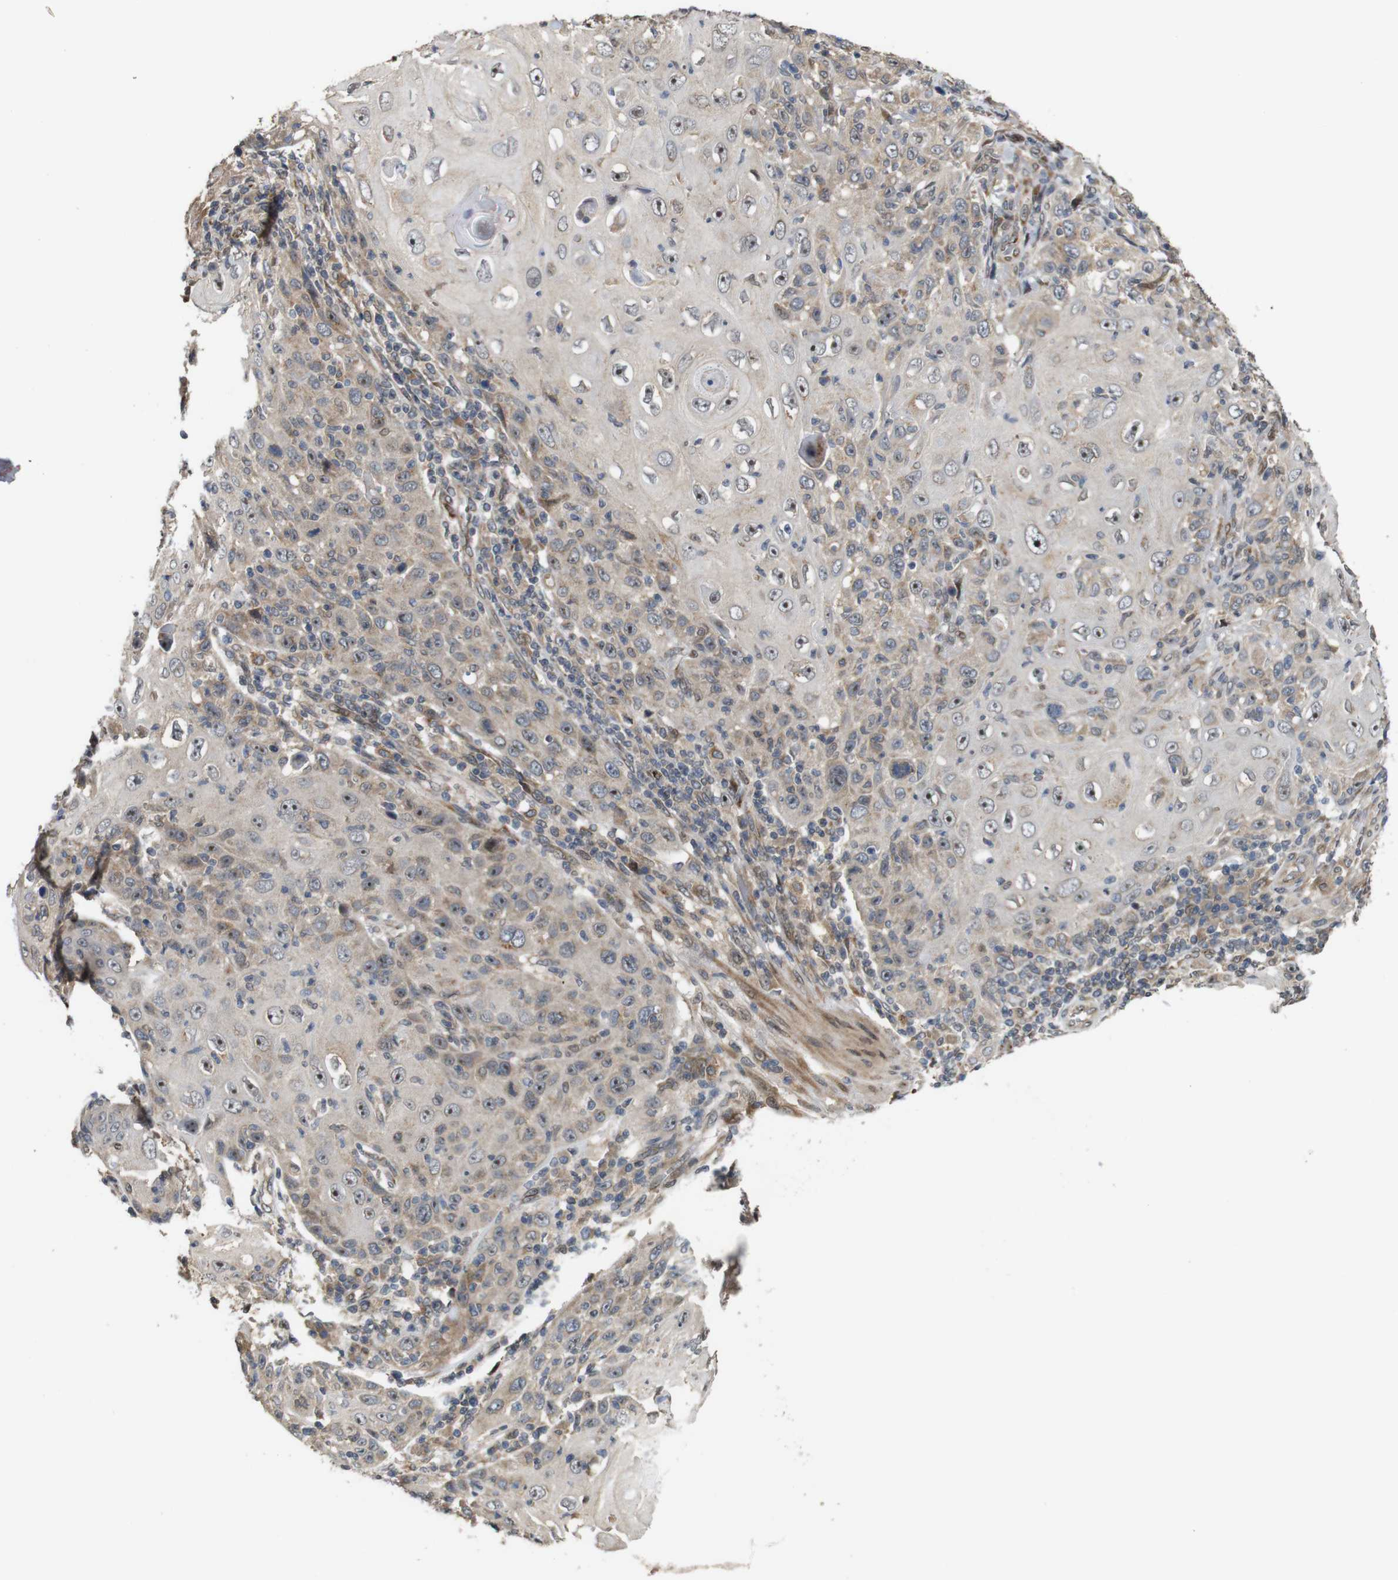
{"staining": {"intensity": "weak", "quantity": "25%-75%", "location": "cytoplasmic/membranous,nuclear"}, "tissue": "skin cancer", "cell_type": "Tumor cells", "image_type": "cancer", "snomed": [{"axis": "morphology", "description": "Squamous cell carcinoma, NOS"}, {"axis": "topography", "description": "Skin"}], "caption": "There is low levels of weak cytoplasmic/membranous and nuclear positivity in tumor cells of skin squamous cell carcinoma, as demonstrated by immunohistochemical staining (brown color).", "gene": "EFCAB14", "patient": {"sex": "female", "age": 88}}